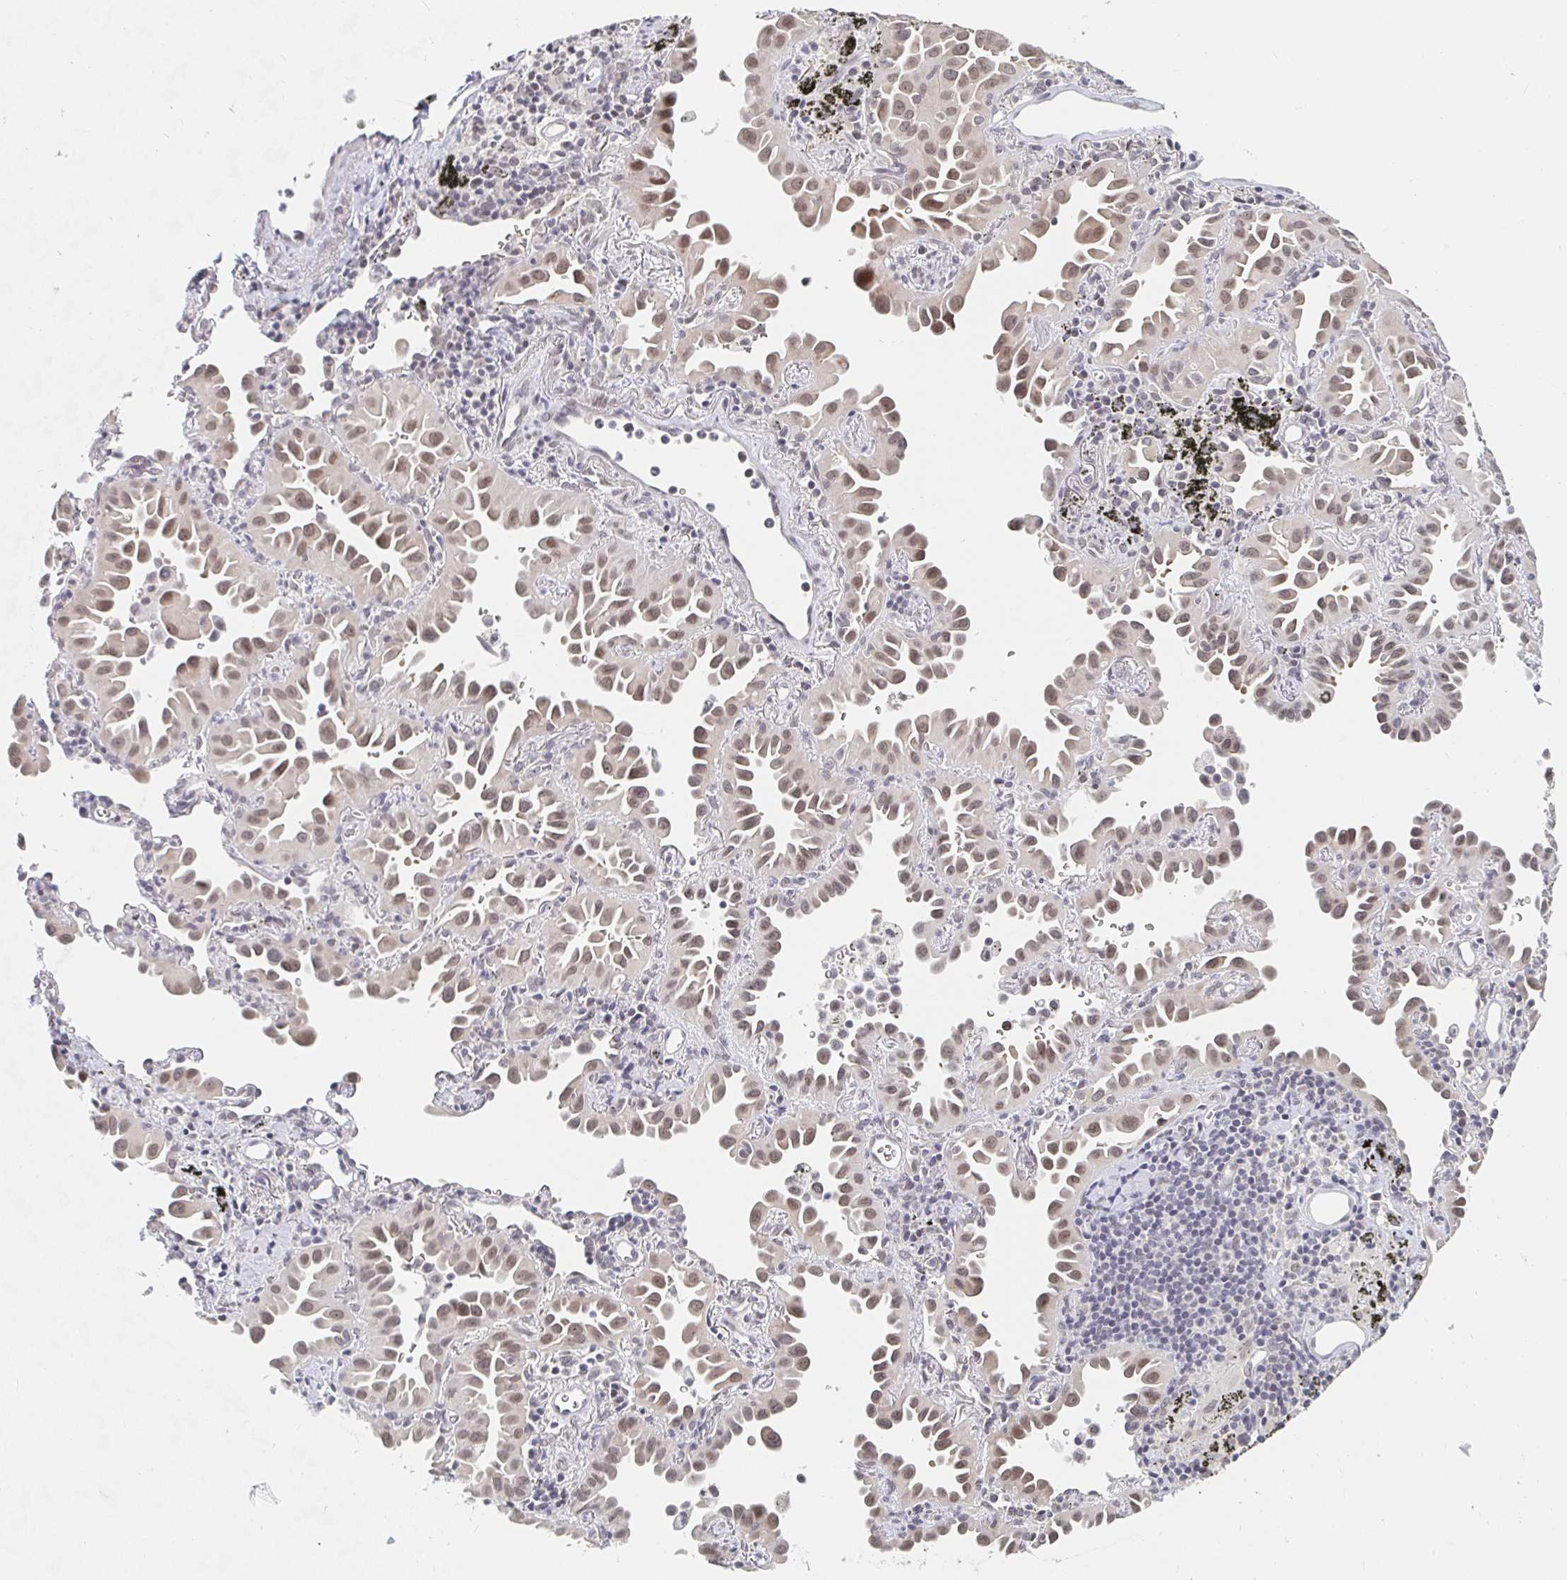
{"staining": {"intensity": "moderate", "quantity": ">75%", "location": "nuclear"}, "tissue": "lung cancer", "cell_type": "Tumor cells", "image_type": "cancer", "snomed": [{"axis": "morphology", "description": "Adenocarcinoma, NOS"}, {"axis": "topography", "description": "Lung"}], "caption": "Human lung adenocarcinoma stained with a protein marker shows moderate staining in tumor cells.", "gene": "CHD2", "patient": {"sex": "male", "age": 68}}